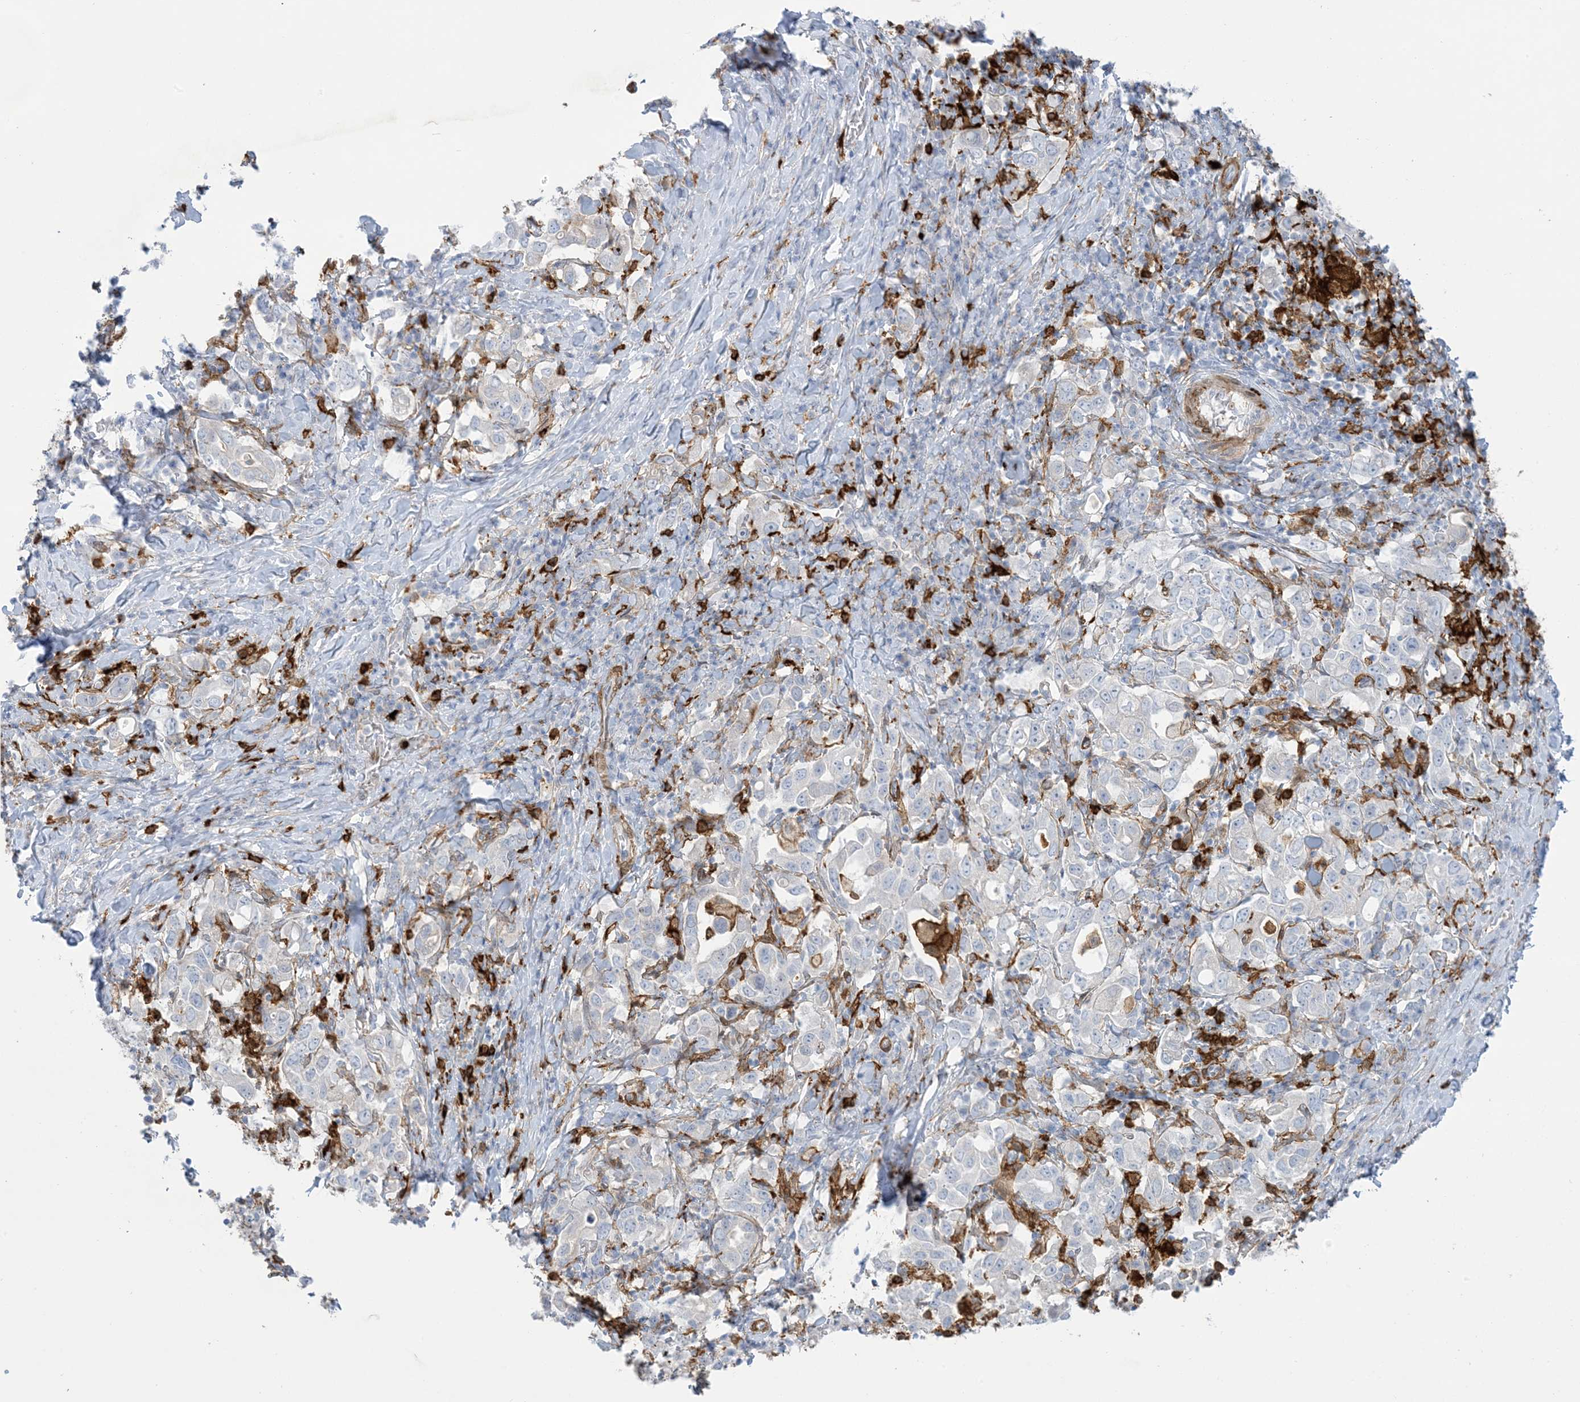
{"staining": {"intensity": "negative", "quantity": "none", "location": "none"}, "tissue": "stomach cancer", "cell_type": "Tumor cells", "image_type": "cancer", "snomed": [{"axis": "morphology", "description": "Adenocarcinoma, NOS"}, {"axis": "topography", "description": "Stomach, upper"}], "caption": "High power microscopy micrograph of an immunohistochemistry photomicrograph of stomach cancer, revealing no significant staining in tumor cells.", "gene": "ICMT", "patient": {"sex": "male", "age": 62}}